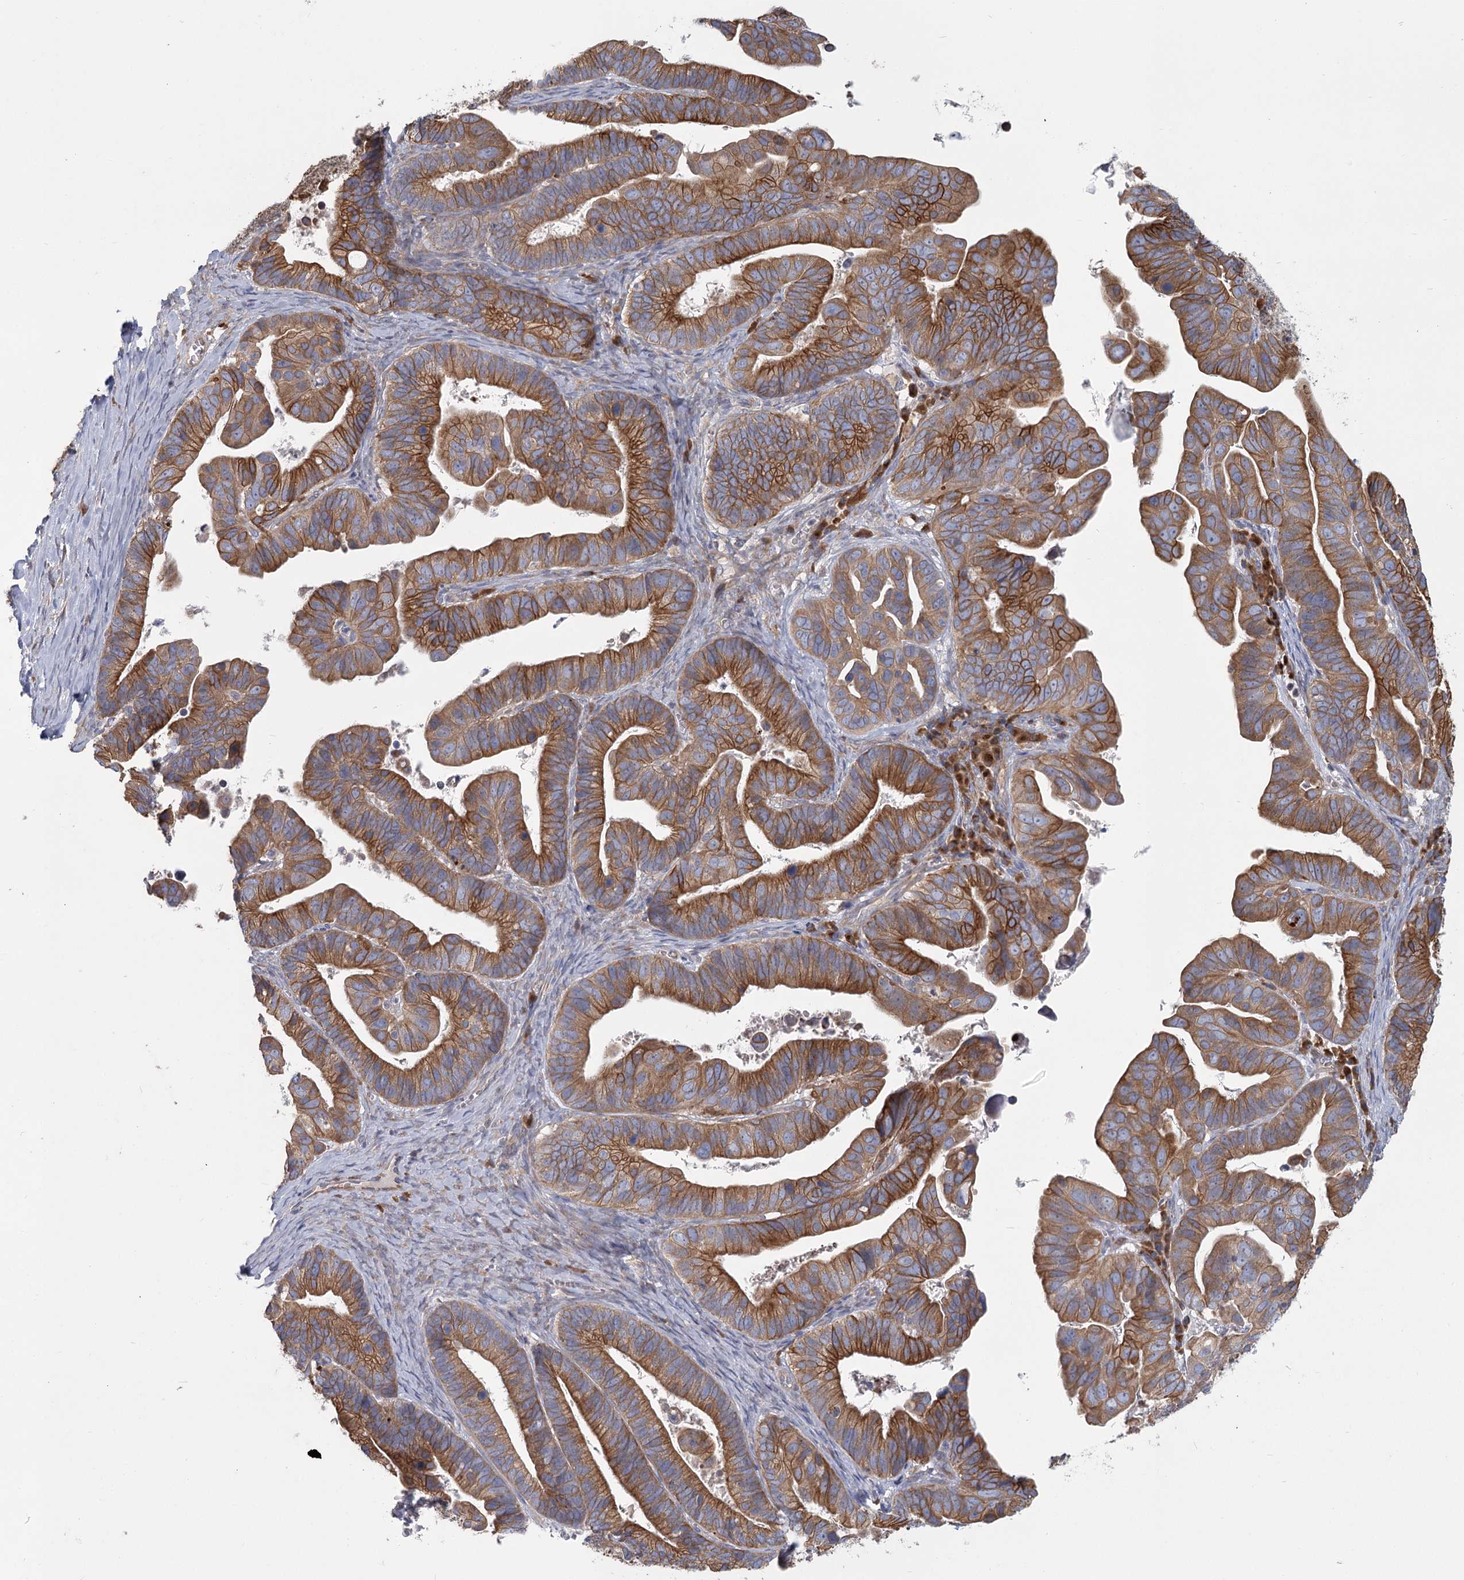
{"staining": {"intensity": "strong", "quantity": ">75%", "location": "cytoplasmic/membranous"}, "tissue": "ovarian cancer", "cell_type": "Tumor cells", "image_type": "cancer", "snomed": [{"axis": "morphology", "description": "Cystadenocarcinoma, serous, NOS"}, {"axis": "topography", "description": "Ovary"}], "caption": "Serous cystadenocarcinoma (ovarian) was stained to show a protein in brown. There is high levels of strong cytoplasmic/membranous positivity in about >75% of tumor cells.", "gene": "CNTLN", "patient": {"sex": "female", "age": 56}}